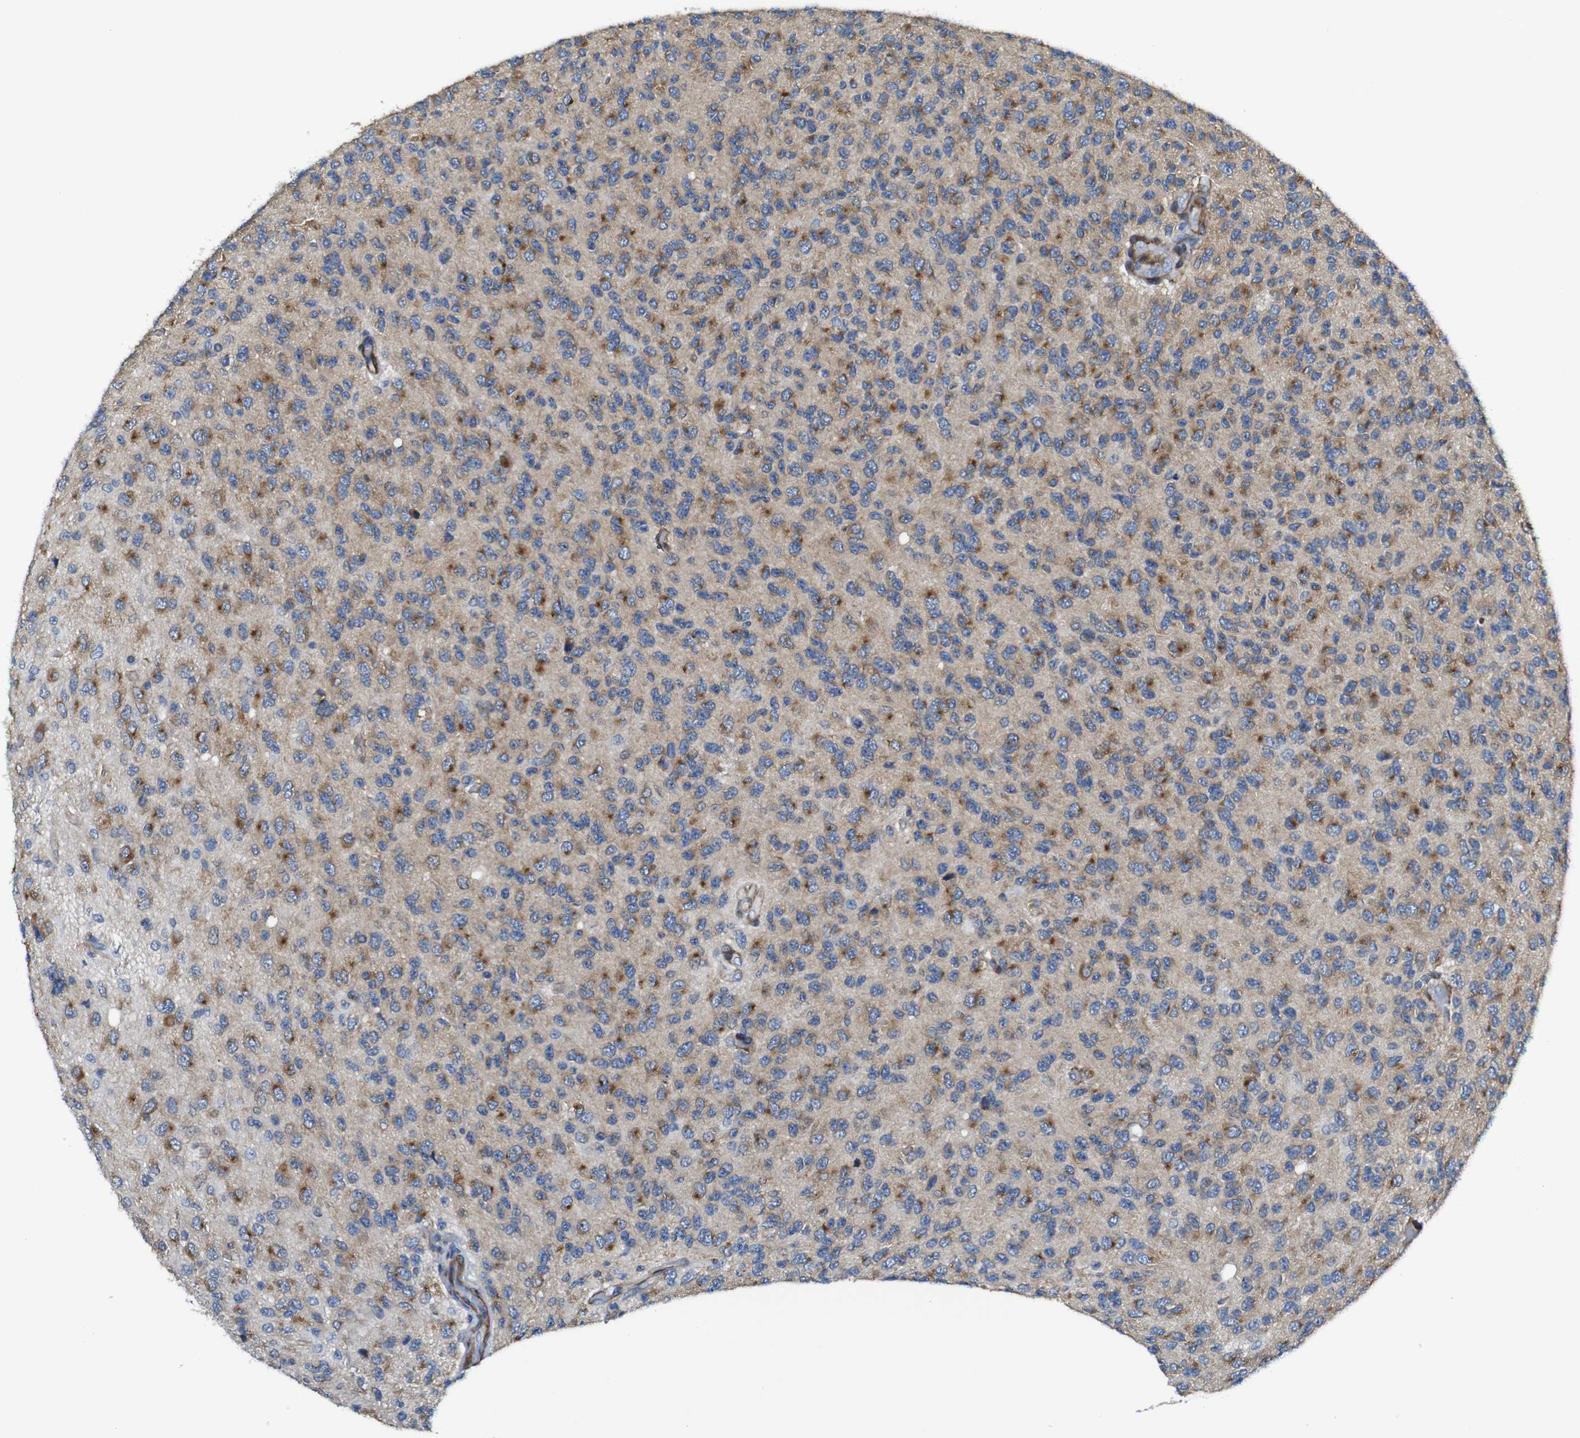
{"staining": {"intensity": "strong", "quantity": "<25%", "location": "cytoplasmic/membranous"}, "tissue": "glioma", "cell_type": "Tumor cells", "image_type": "cancer", "snomed": [{"axis": "morphology", "description": "Glioma, malignant, High grade"}, {"axis": "topography", "description": "pancreas cauda"}], "caption": "About <25% of tumor cells in human malignant high-grade glioma show strong cytoplasmic/membranous protein staining as visualized by brown immunohistochemical staining.", "gene": "GGT7", "patient": {"sex": "male", "age": 60}}